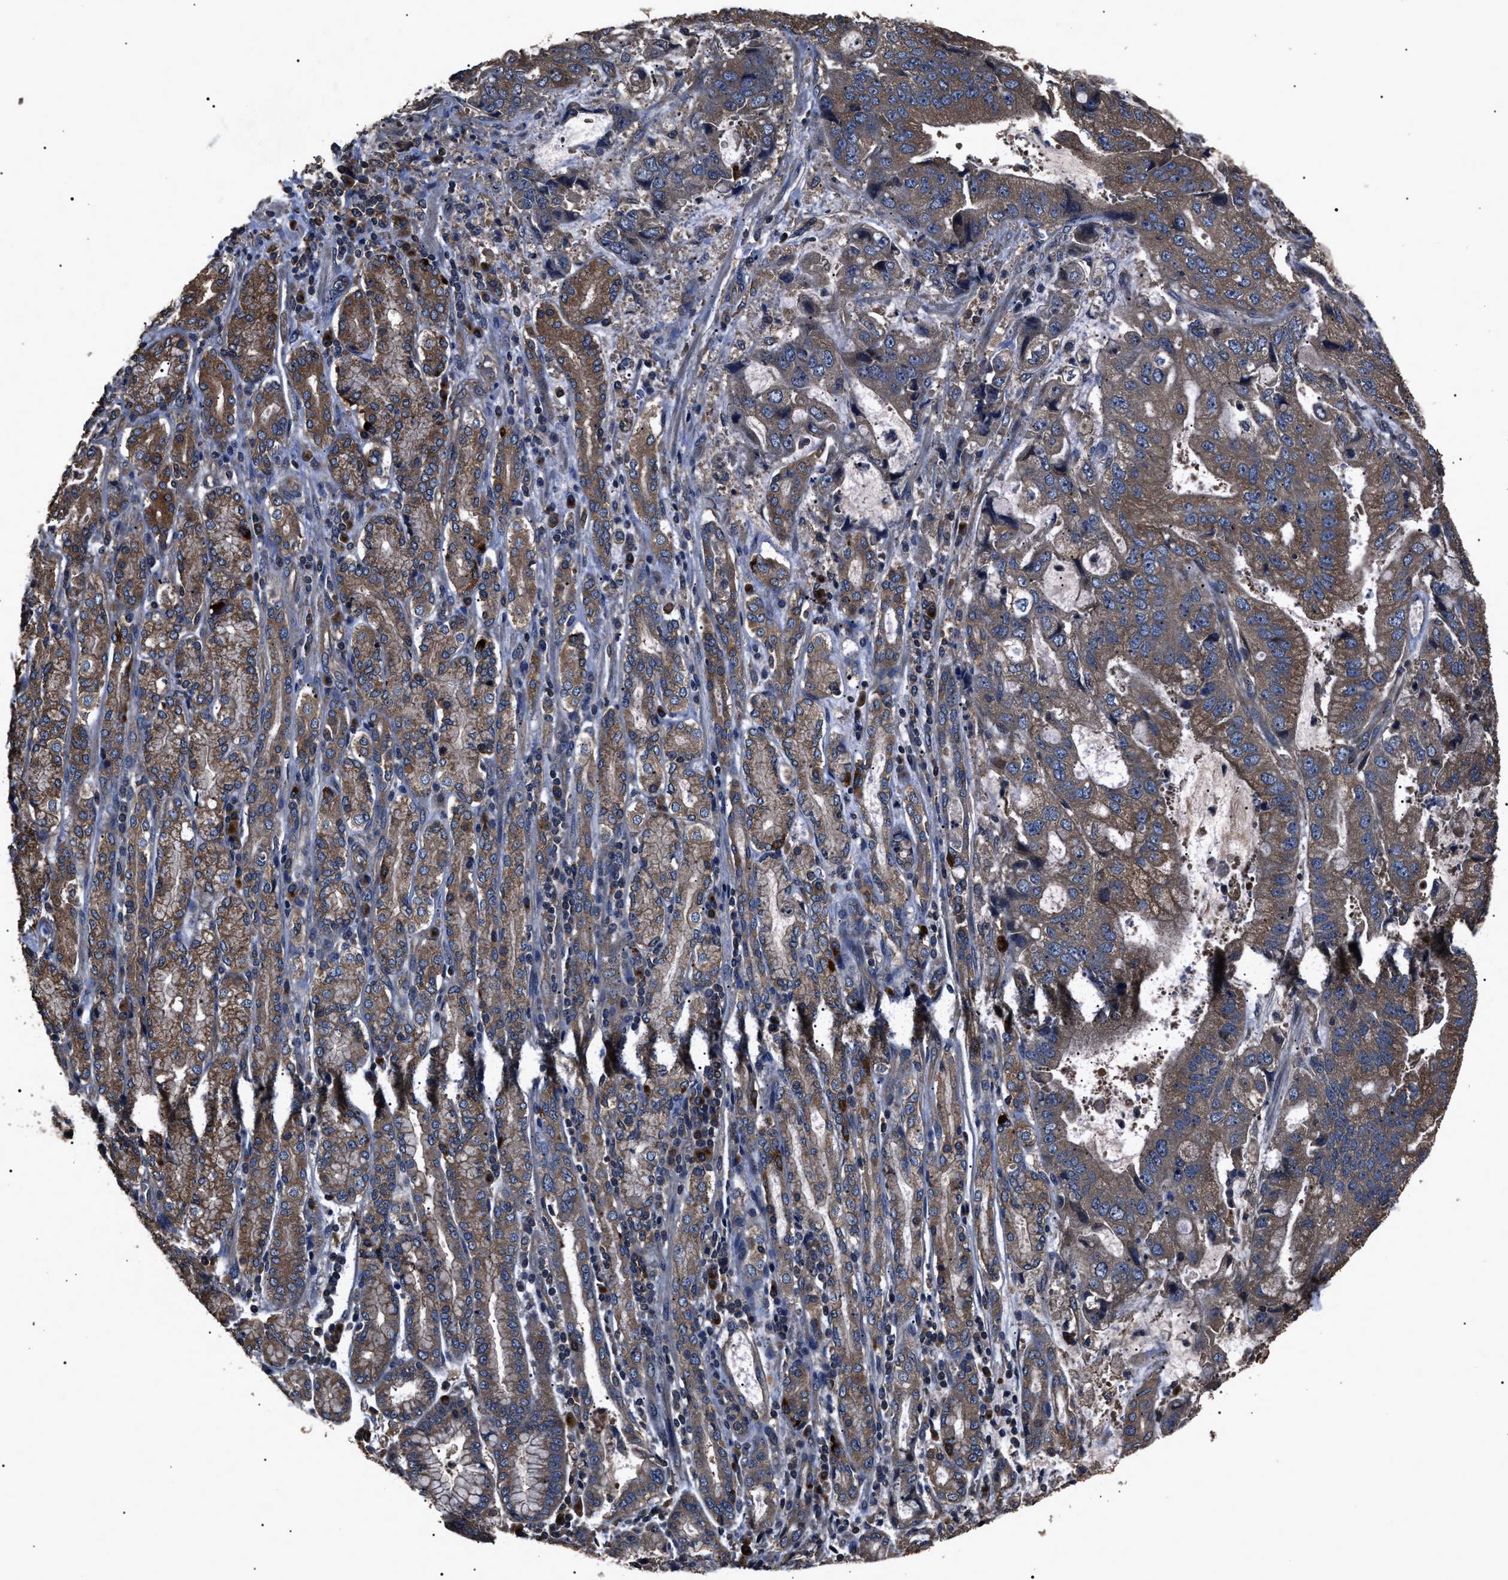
{"staining": {"intensity": "moderate", "quantity": ">75%", "location": "cytoplasmic/membranous"}, "tissue": "stomach cancer", "cell_type": "Tumor cells", "image_type": "cancer", "snomed": [{"axis": "morphology", "description": "Normal tissue, NOS"}, {"axis": "morphology", "description": "Adenocarcinoma, NOS"}, {"axis": "topography", "description": "Stomach"}], "caption": "Stomach adenocarcinoma stained for a protein (brown) exhibits moderate cytoplasmic/membranous positive positivity in approximately >75% of tumor cells.", "gene": "RNF216", "patient": {"sex": "male", "age": 62}}